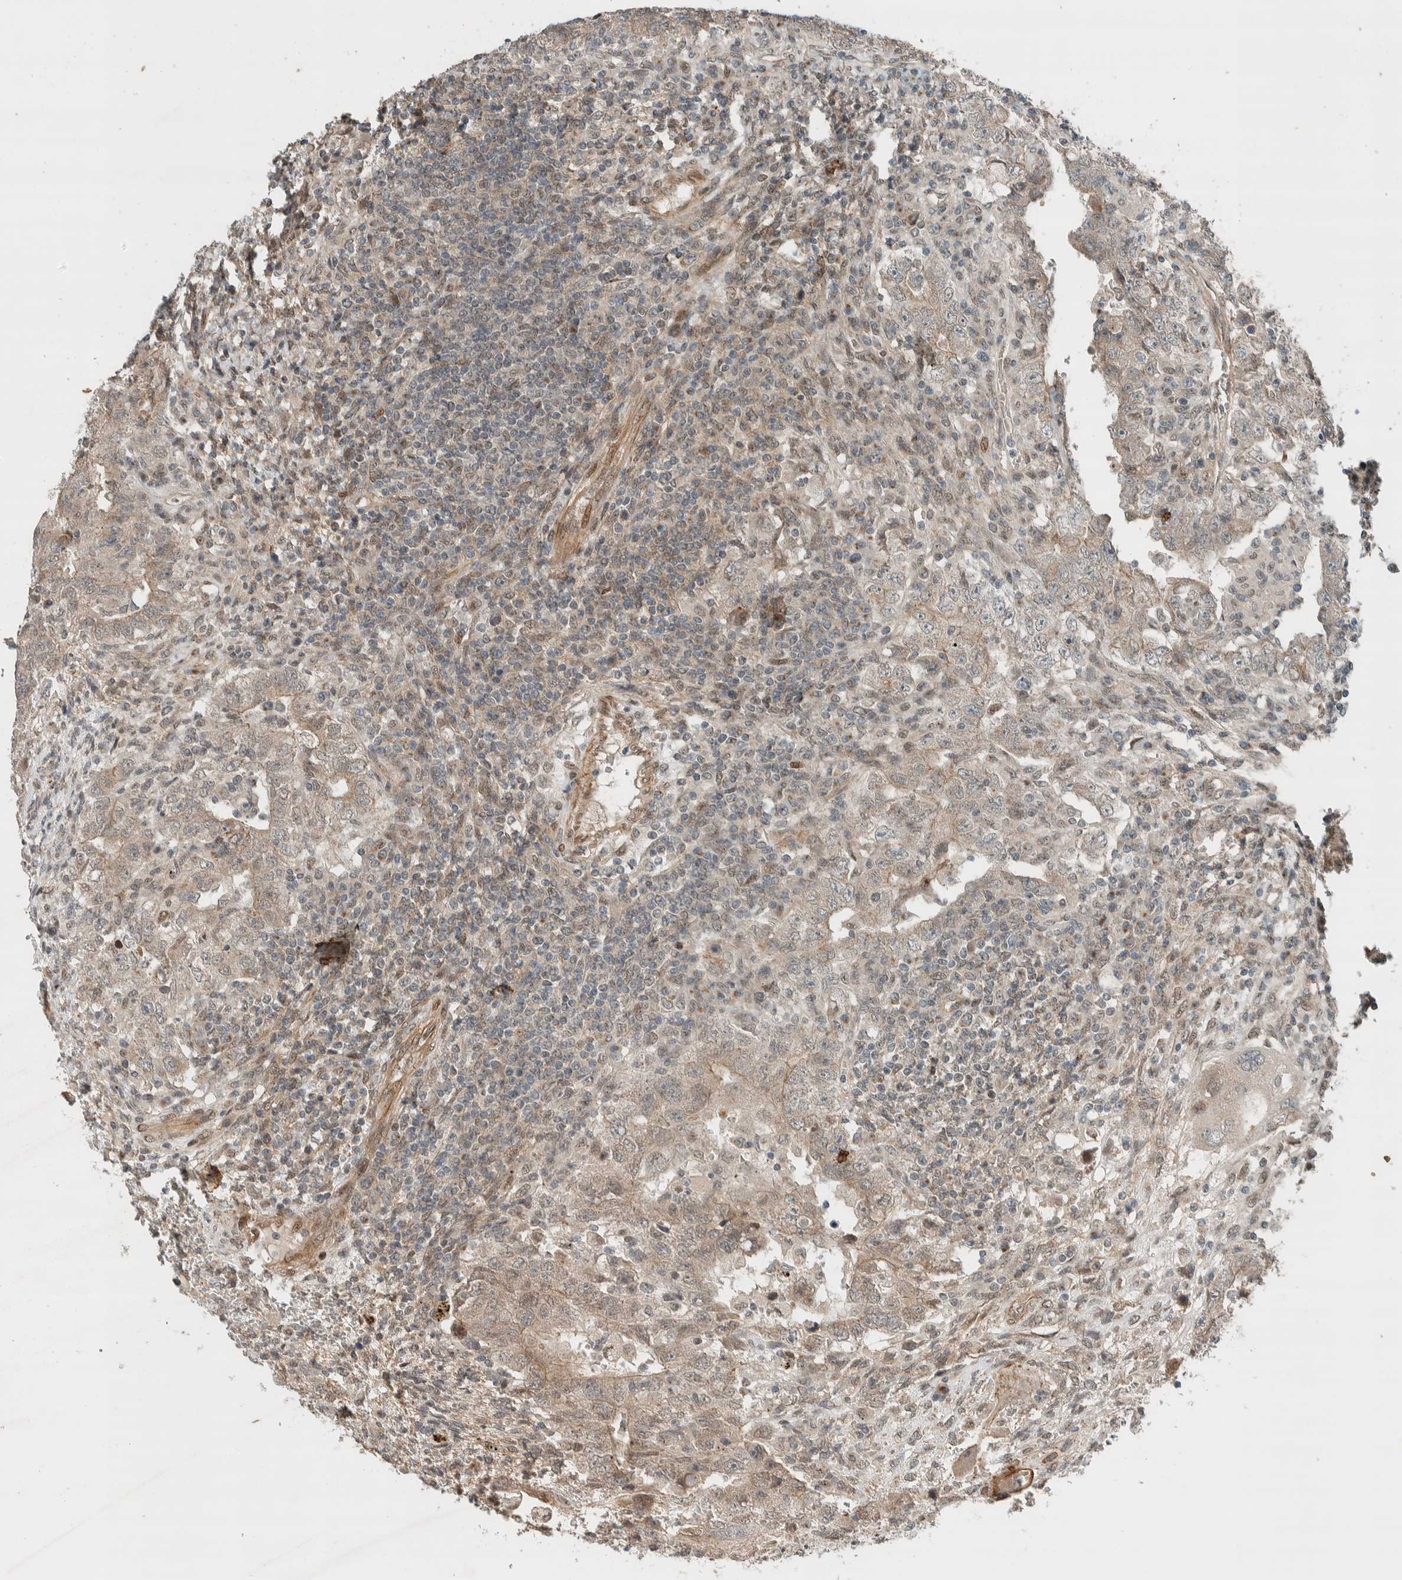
{"staining": {"intensity": "negative", "quantity": "none", "location": "none"}, "tissue": "testis cancer", "cell_type": "Tumor cells", "image_type": "cancer", "snomed": [{"axis": "morphology", "description": "Carcinoma, Embryonal, NOS"}, {"axis": "topography", "description": "Testis"}], "caption": "Protein analysis of testis cancer exhibits no significant positivity in tumor cells.", "gene": "STXBP4", "patient": {"sex": "male", "age": 26}}